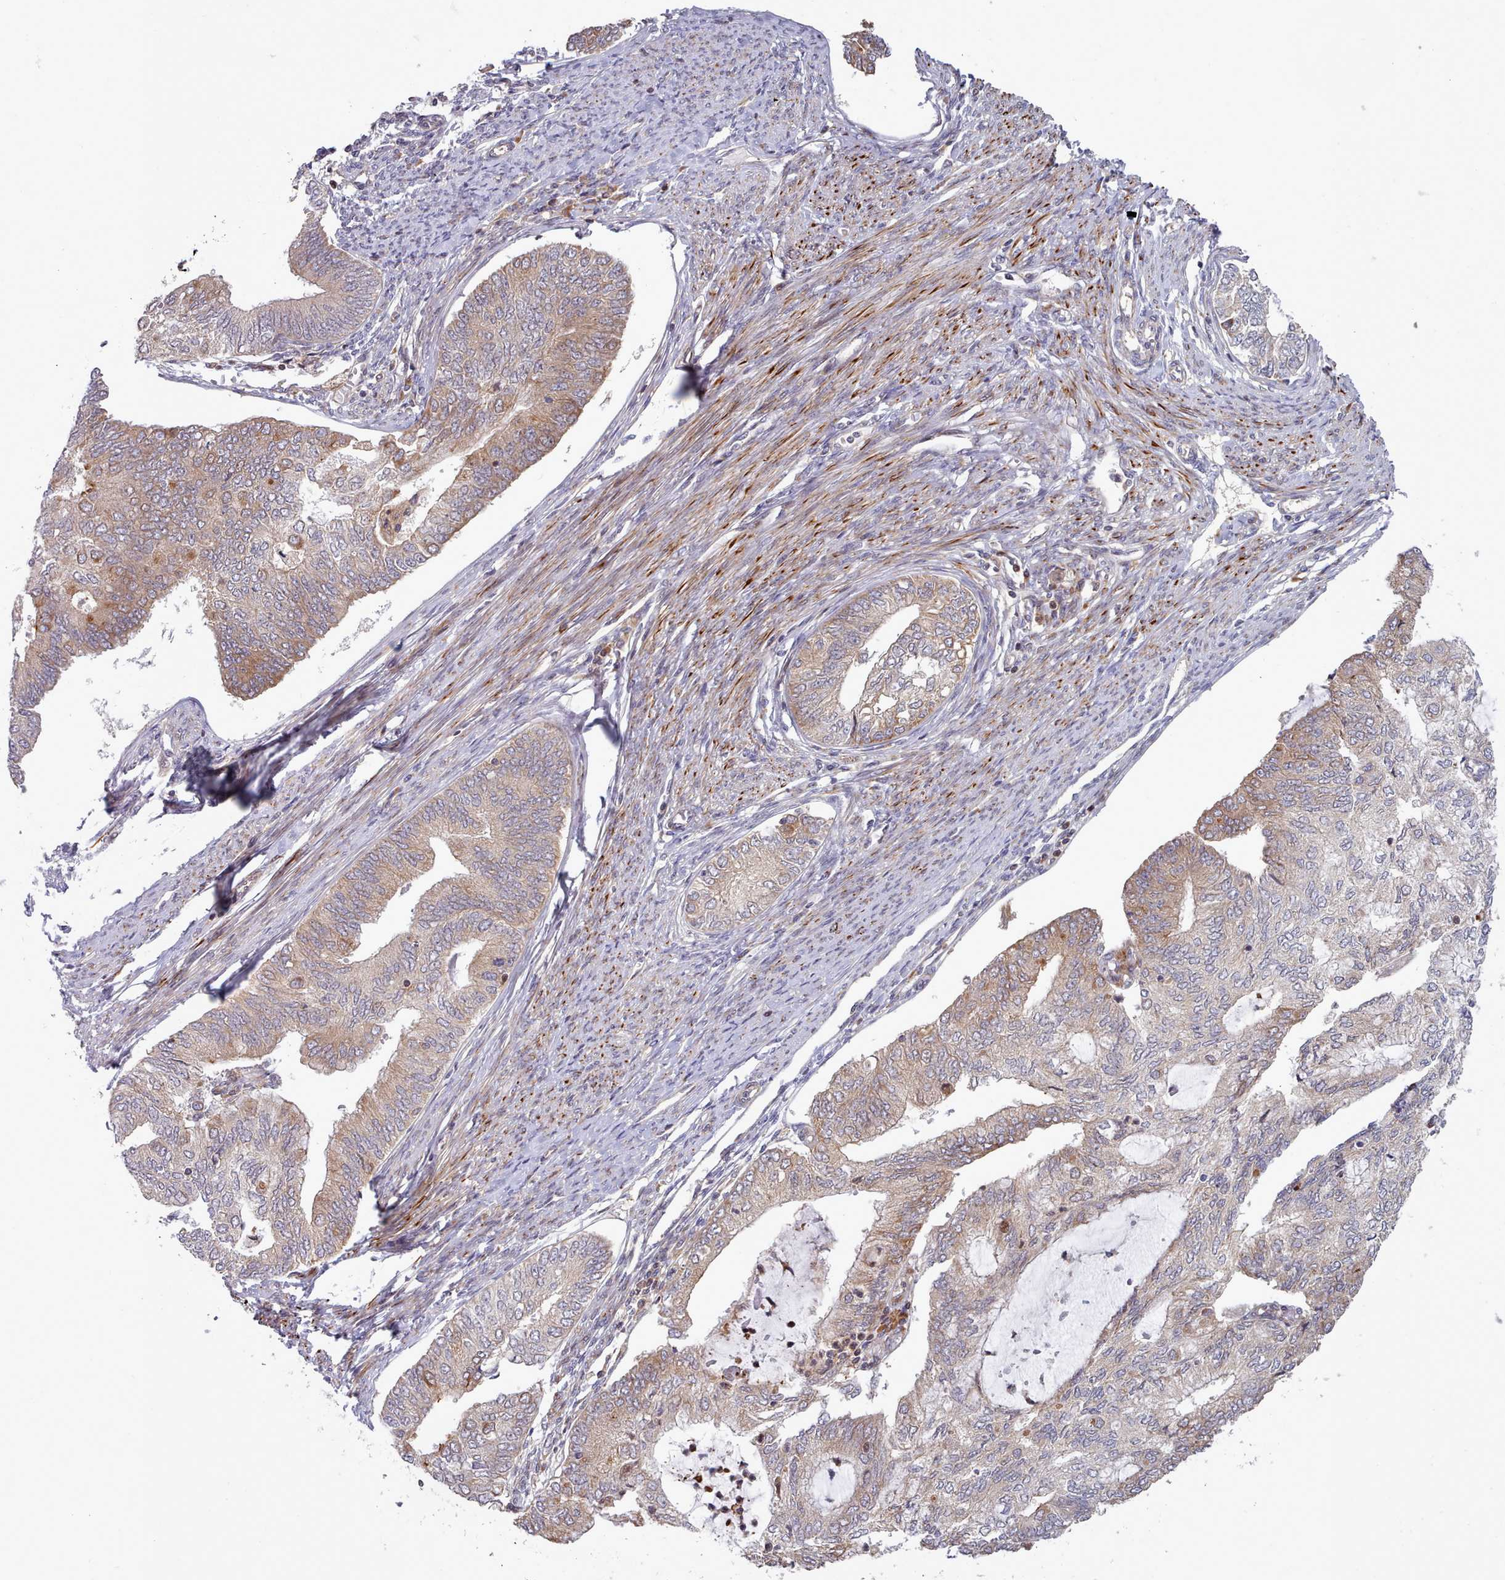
{"staining": {"intensity": "moderate", "quantity": "<25%", "location": "cytoplasmic/membranous"}, "tissue": "endometrial cancer", "cell_type": "Tumor cells", "image_type": "cancer", "snomed": [{"axis": "morphology", "description": "Adenocarcinoma, NOS"}, {"axis": "topography", "description": "Endometrium"}], "caption": "Immunohistochemistry (IHC) histopathology image of human adenocarcinoma (endometrial) stained for a protein (brown), which displays low levels of moderate cytoplasmic/membranous staining in about <25% of tumor cells.", "gene": "TRIM26", "patient": {"sex": "female", "age": 68}}